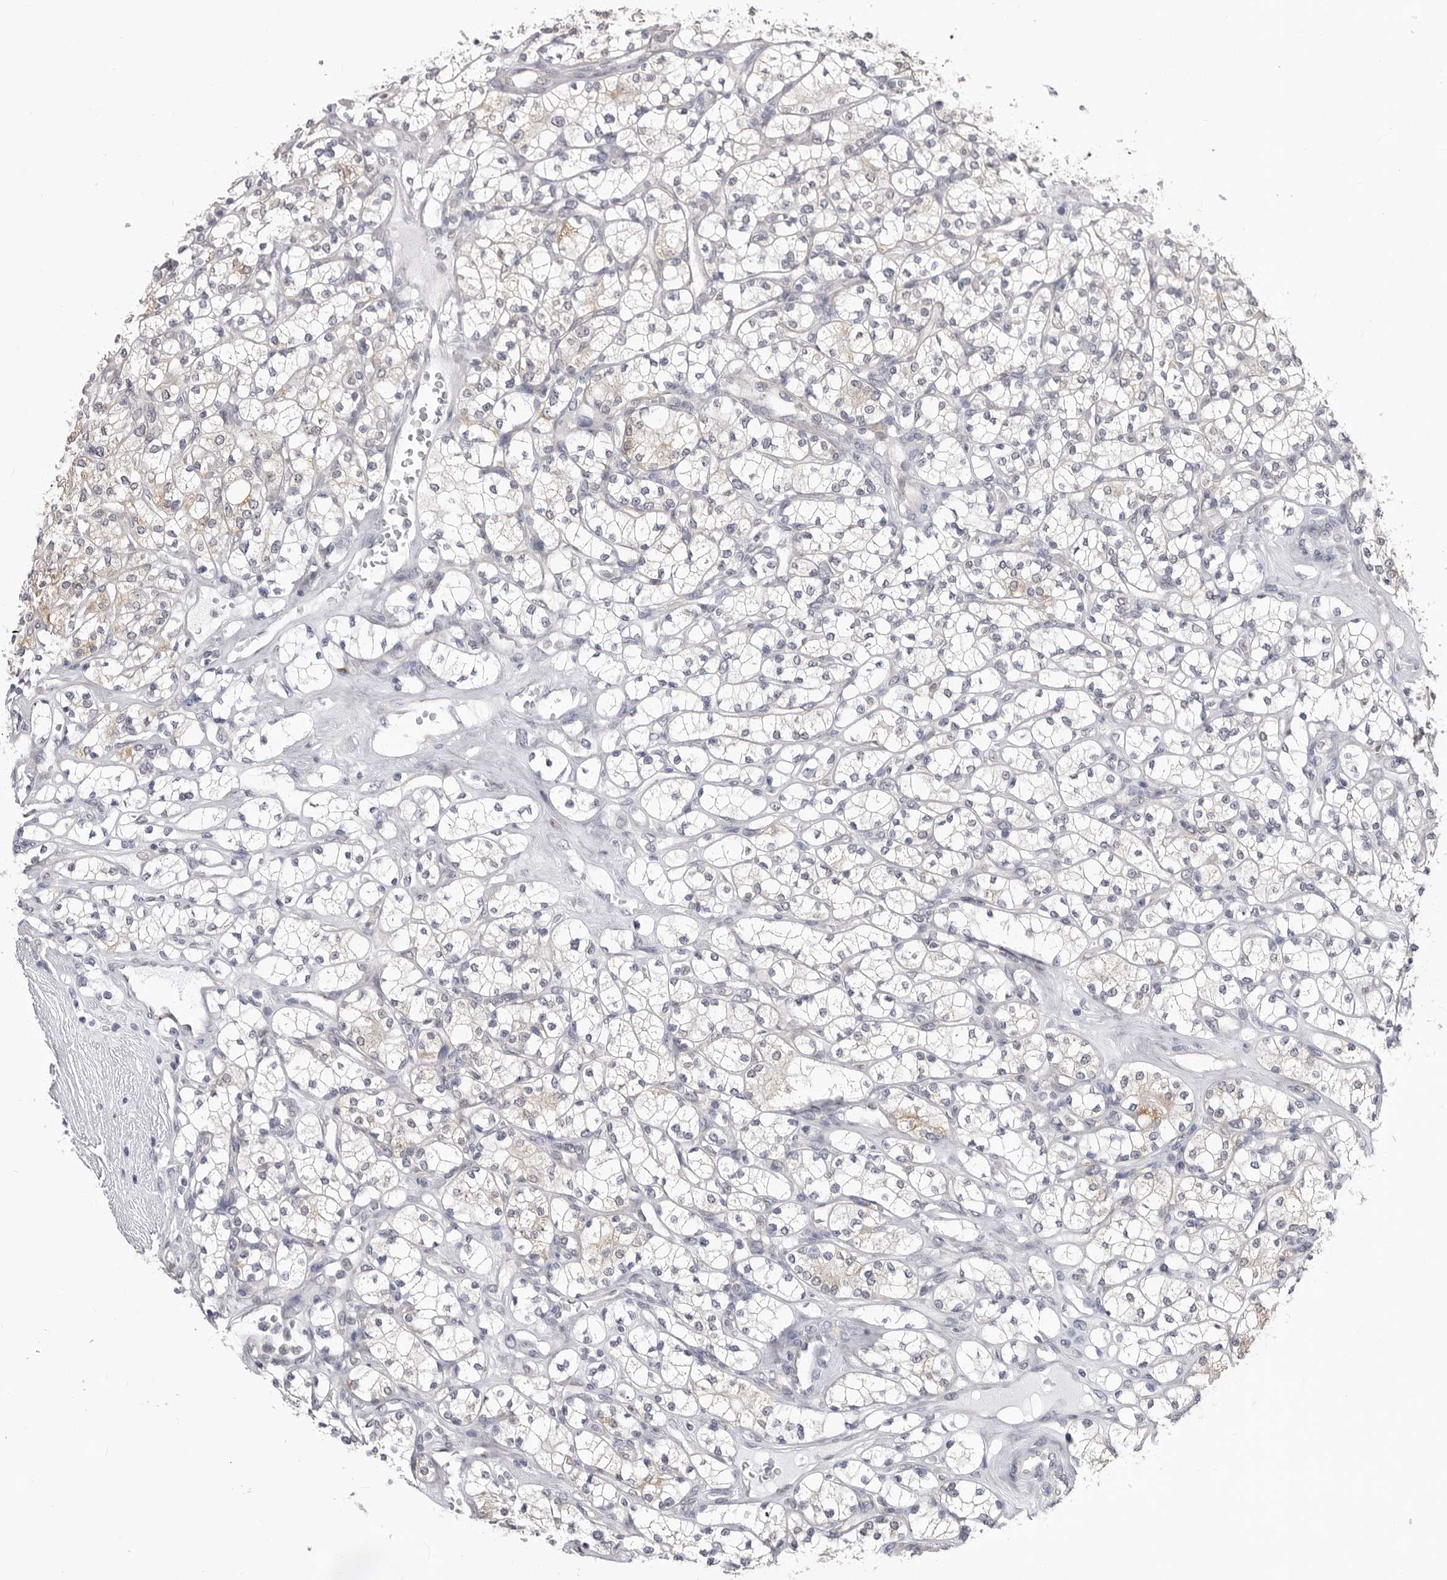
{"staining": {"intensity": "negative", "quantity": "none", "location": "none"}, "tissue": "renal cancer", "cell_type": "Tumor cells", "image_type": "cancer", "snomed": [{"axis": "morphology", "description": "Adenocarcinoma, NOS"}, {"axis": "topography", "description": "Kidney"}], "caption": "Immunohistochemistry (IHC) of human renal cancer reveals no staining in tumor cells.", "gene": "FH", "patient": {"sex": "male", "age": 77}}